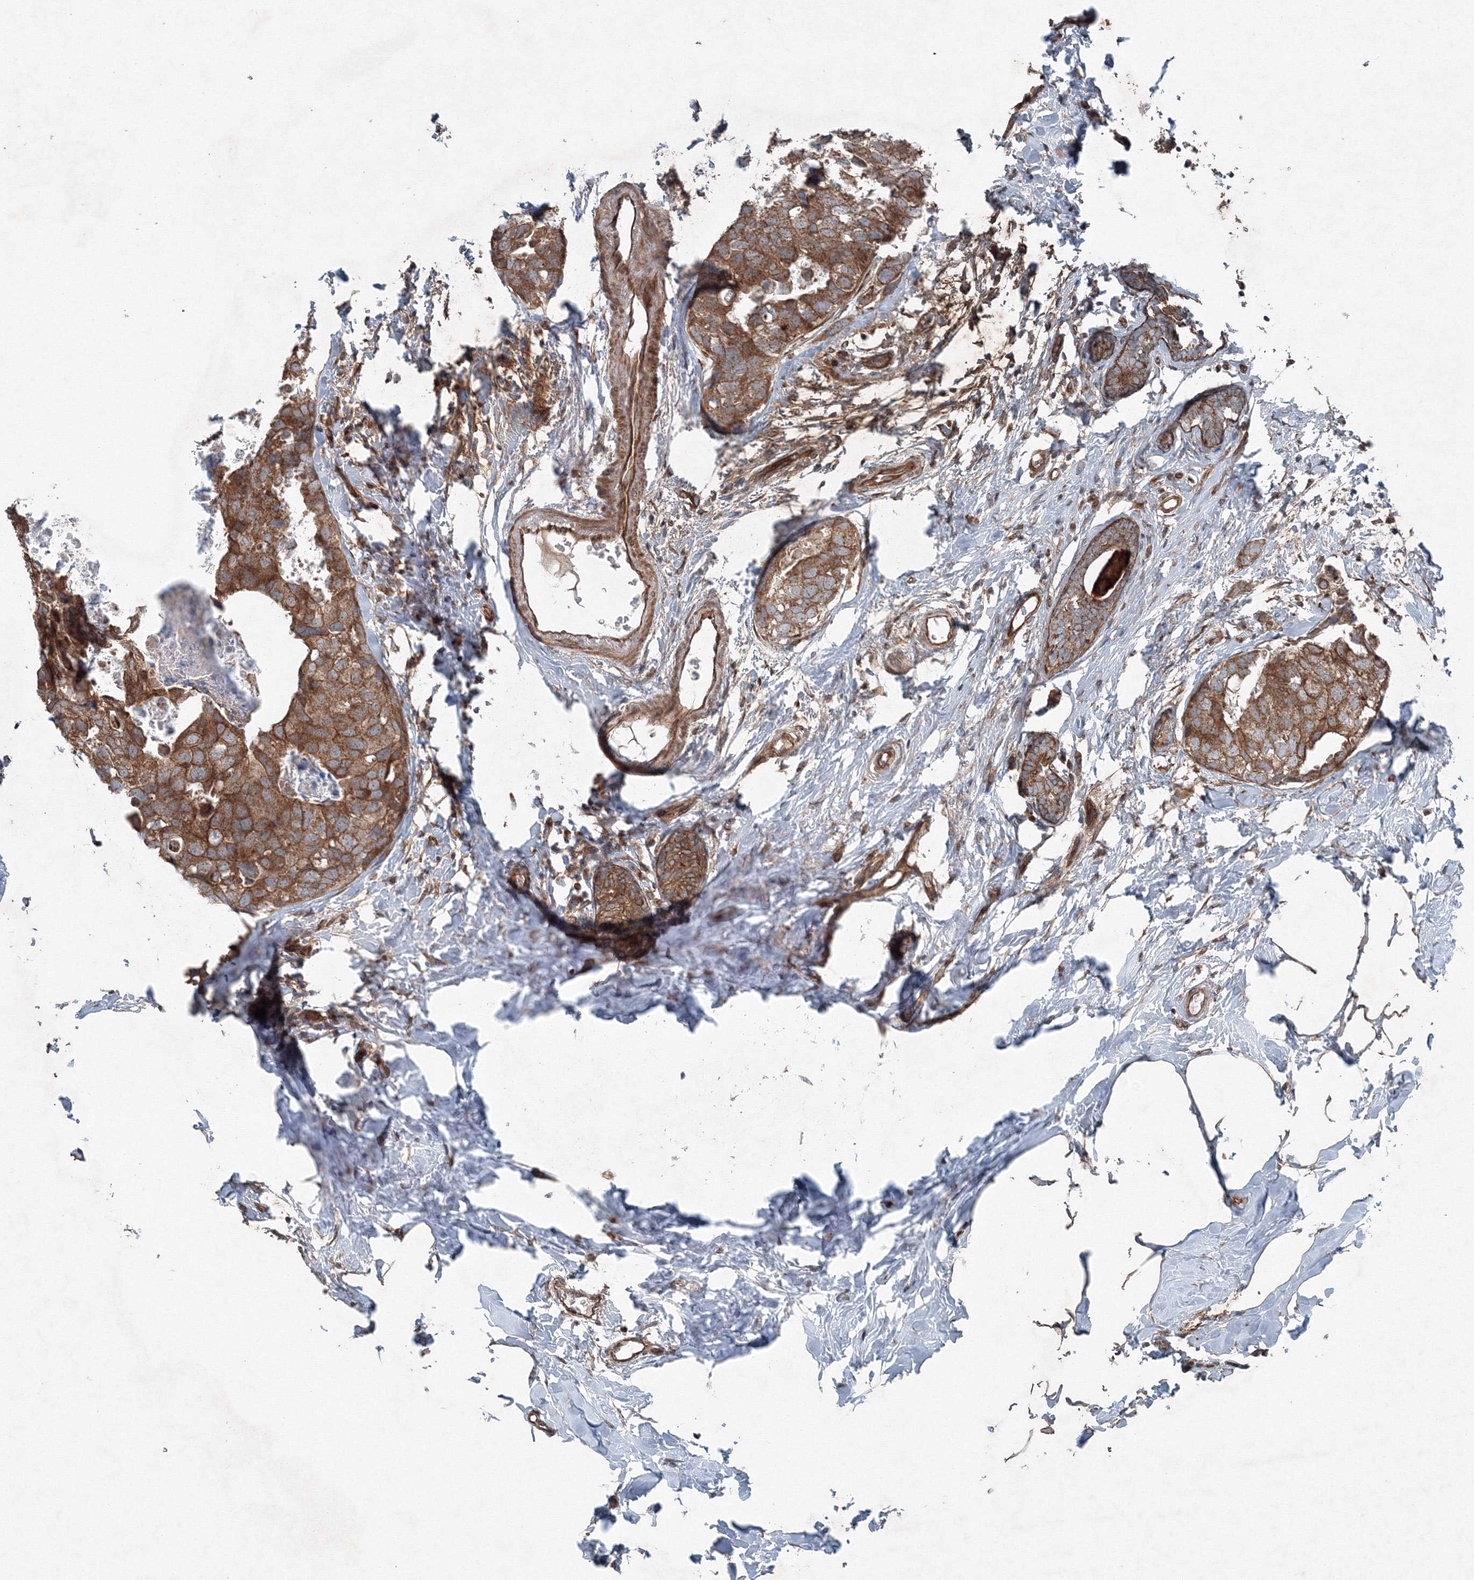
{"staining": {"intensity": "moderate", "quantity": ">75%", "location": "cytoplasmic/membranous"}, "tissue": "breast cancer", "cell_type": "Tumor cells", "image_type": "cancer", "snomed": [{"axis": "morphology", "description": "Normal tissue, NOS"}, {"axis": "morphology", "description": "Duct carcinoma"}, {"axis": "topography", "description": "Breast"}], "caption": "Immunohistochemical staining of human breast intraductal carcinoma displays moderate cytoplasmic/membranous protein positivity in about >75% of tumor cells.", "gene": "COPS7B", "patient": {"sex": "female", "age": 50}}